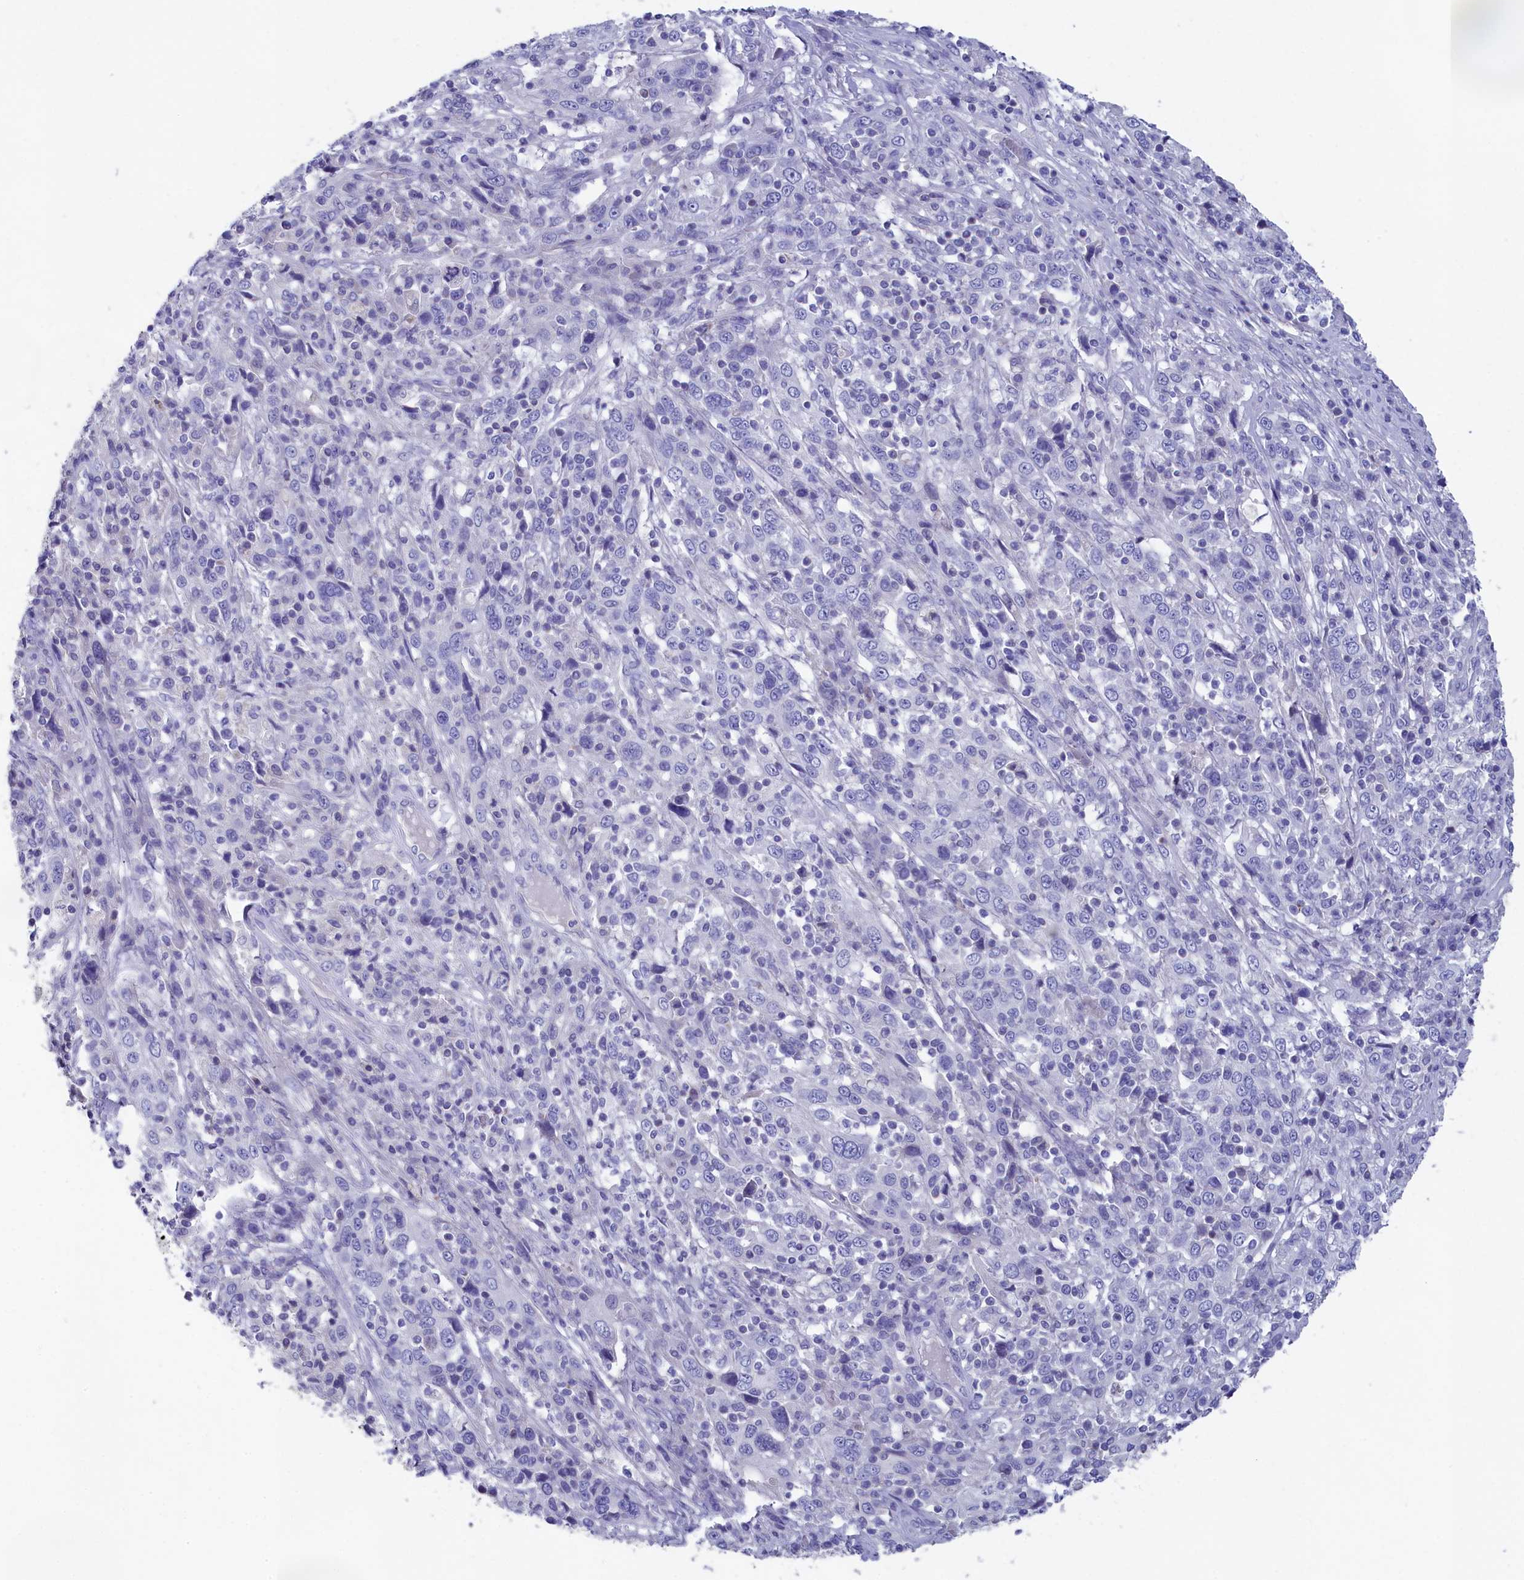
{"staining": {"intensity": "negative", "quantity": "none", "location": "none"}, "tissue": "cervical cancer", "cell_type": "Tumor cells", "image_type": "cancer", "snomed": [{"axis": "morphology", "description": "Squamous cell carcinoma, NOS"}, {"axis": "topography", "description": "Cervix"}], "caption": "Immunohistochemistry histopathology image of neoplastic tissue: cervical squamous cell carcinoma stained with DAB demonstrates no significant protein staining in tumor cells. Nuclei are stained in blue.", "gene": "PRDM12", "patient": {"sex": "female", "age": 46}}